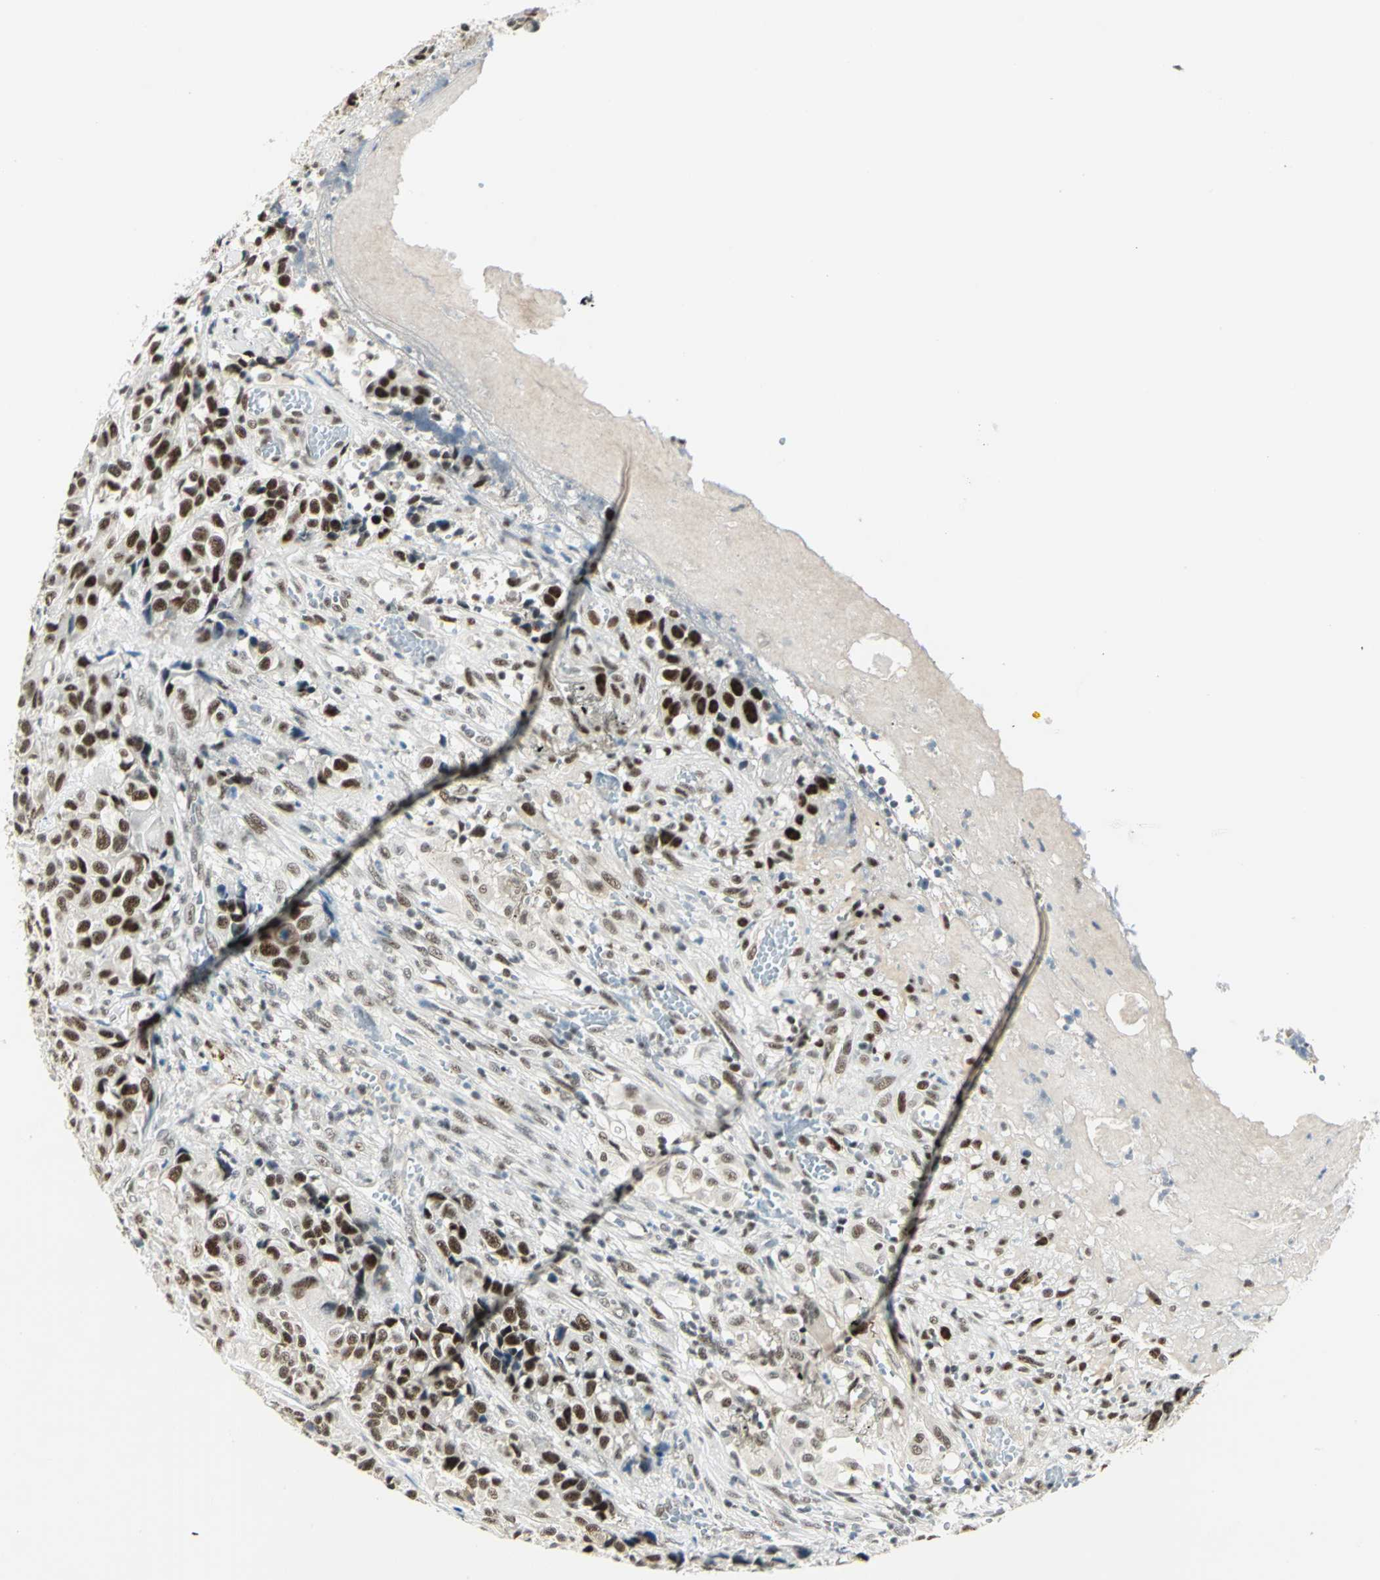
{"staining": {"intensity": "strong", "quantity": ">75%", "location": "nuclear"}, "tissue": "urothelial cancer", "cell_type": "Tumor cells", "image_type": "cancer", "snomed": [{"axis": "morphology", "description": "Urothelial carcinoma, High grade"}, {"axis": "topography", "description": "Urinary bladder"}], "caption": "Protein staining shows strong nuclear positivity in approximately >75% of tumor cells in urothelial cancer.", "gene": "CCNT1", "patient": {"sex": "female", "age": 81}}